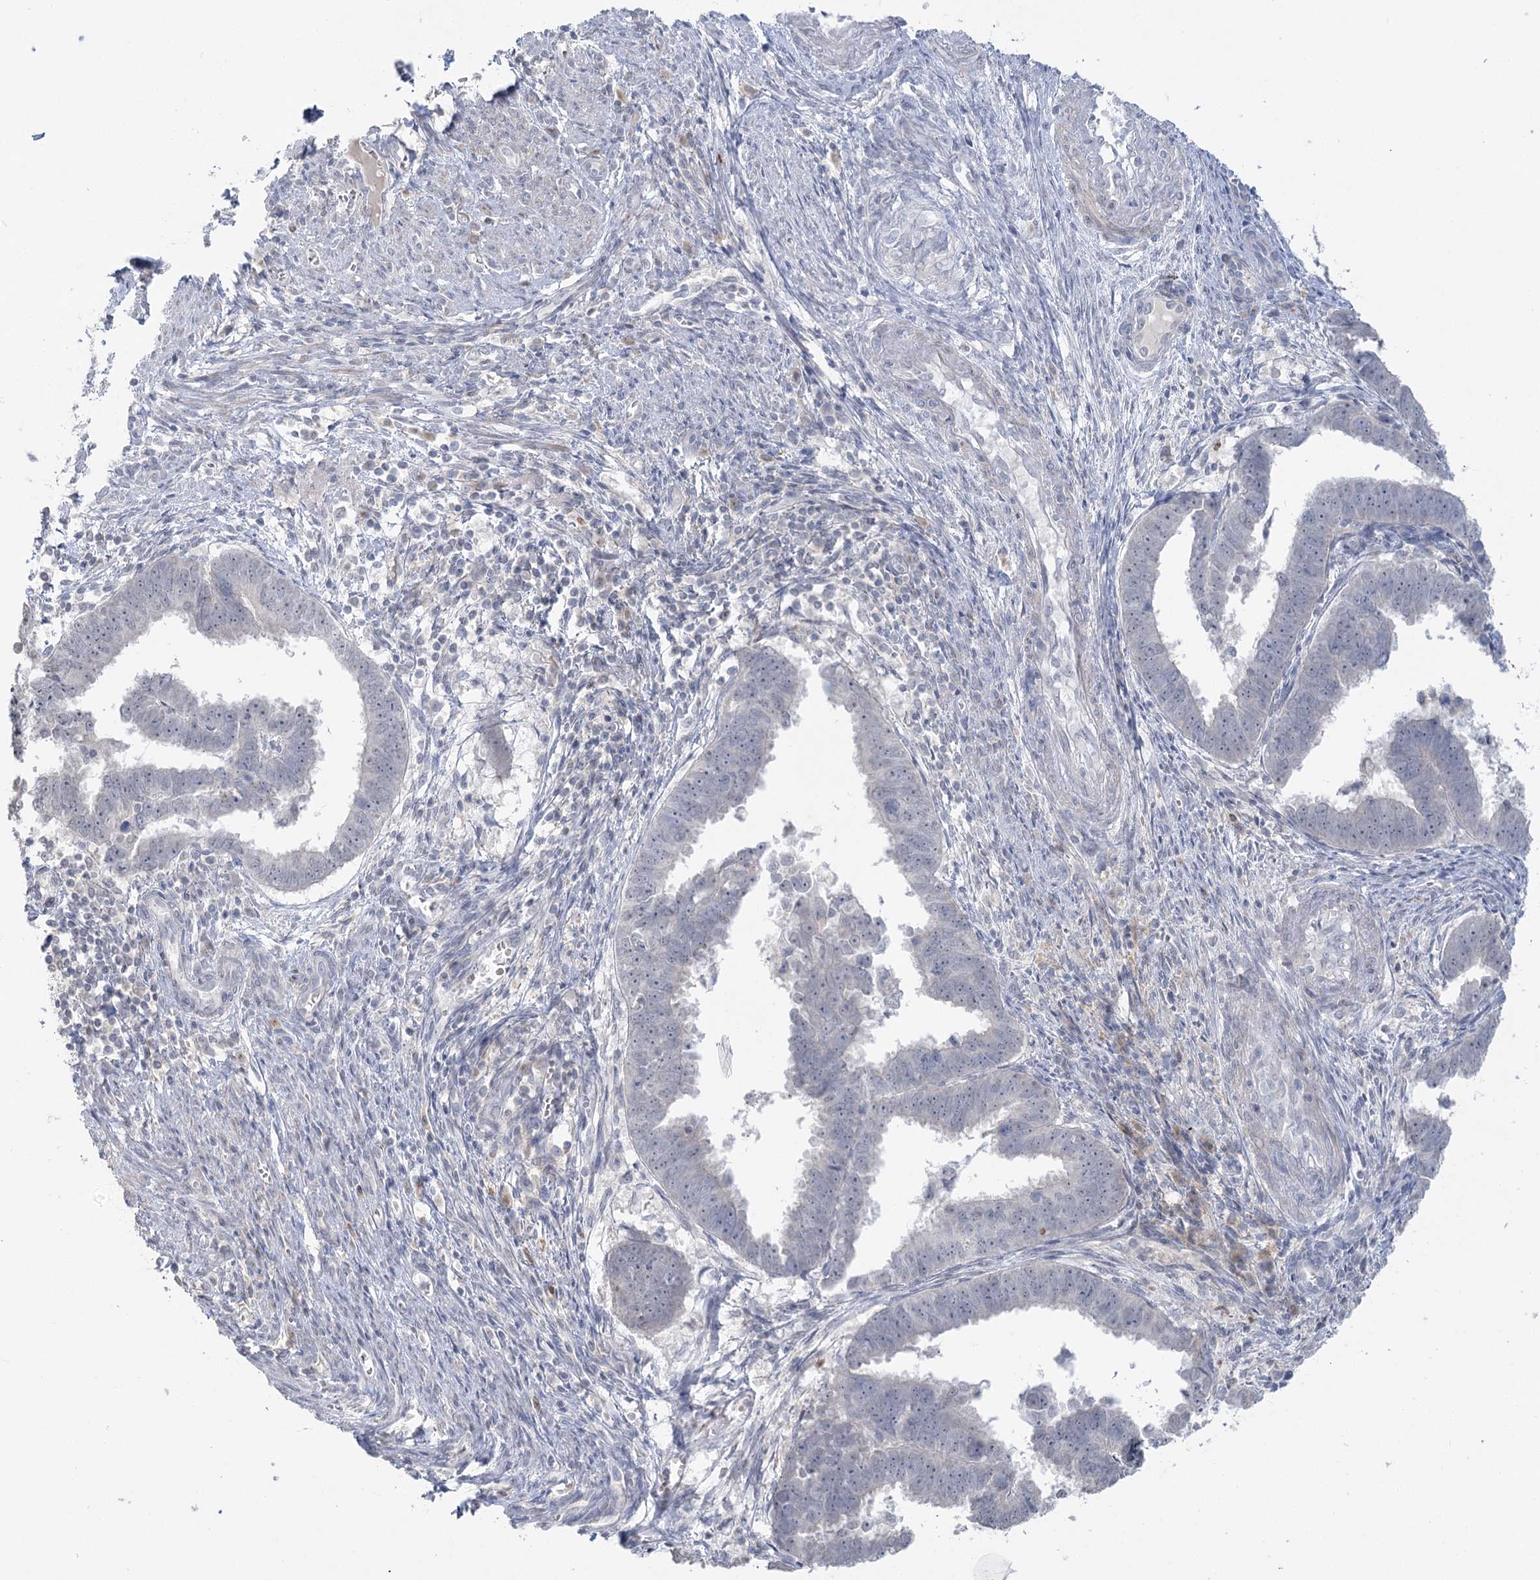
{"staining": {"intensity": "negative", "quantity": "none", "location": "none"}, "tissue": "endometrial cancer", "cell_type": "Tumor cells", "image_type": "cancer", "snomed": [{"axis": "morphology", "description": "Adenocarcinoma, NOS"}, {"axis": "topography", "description": "Endometrium"}], "caption": "This image is of endometrial adenocarcinoma stained with immunohistochemistry to label a protein in brown with the nuclei are counter-stained blue. There is no positivity in tumor cells.", "gene": "TRAF3IP1", "patient": {"sex": "female", "age": 75}}